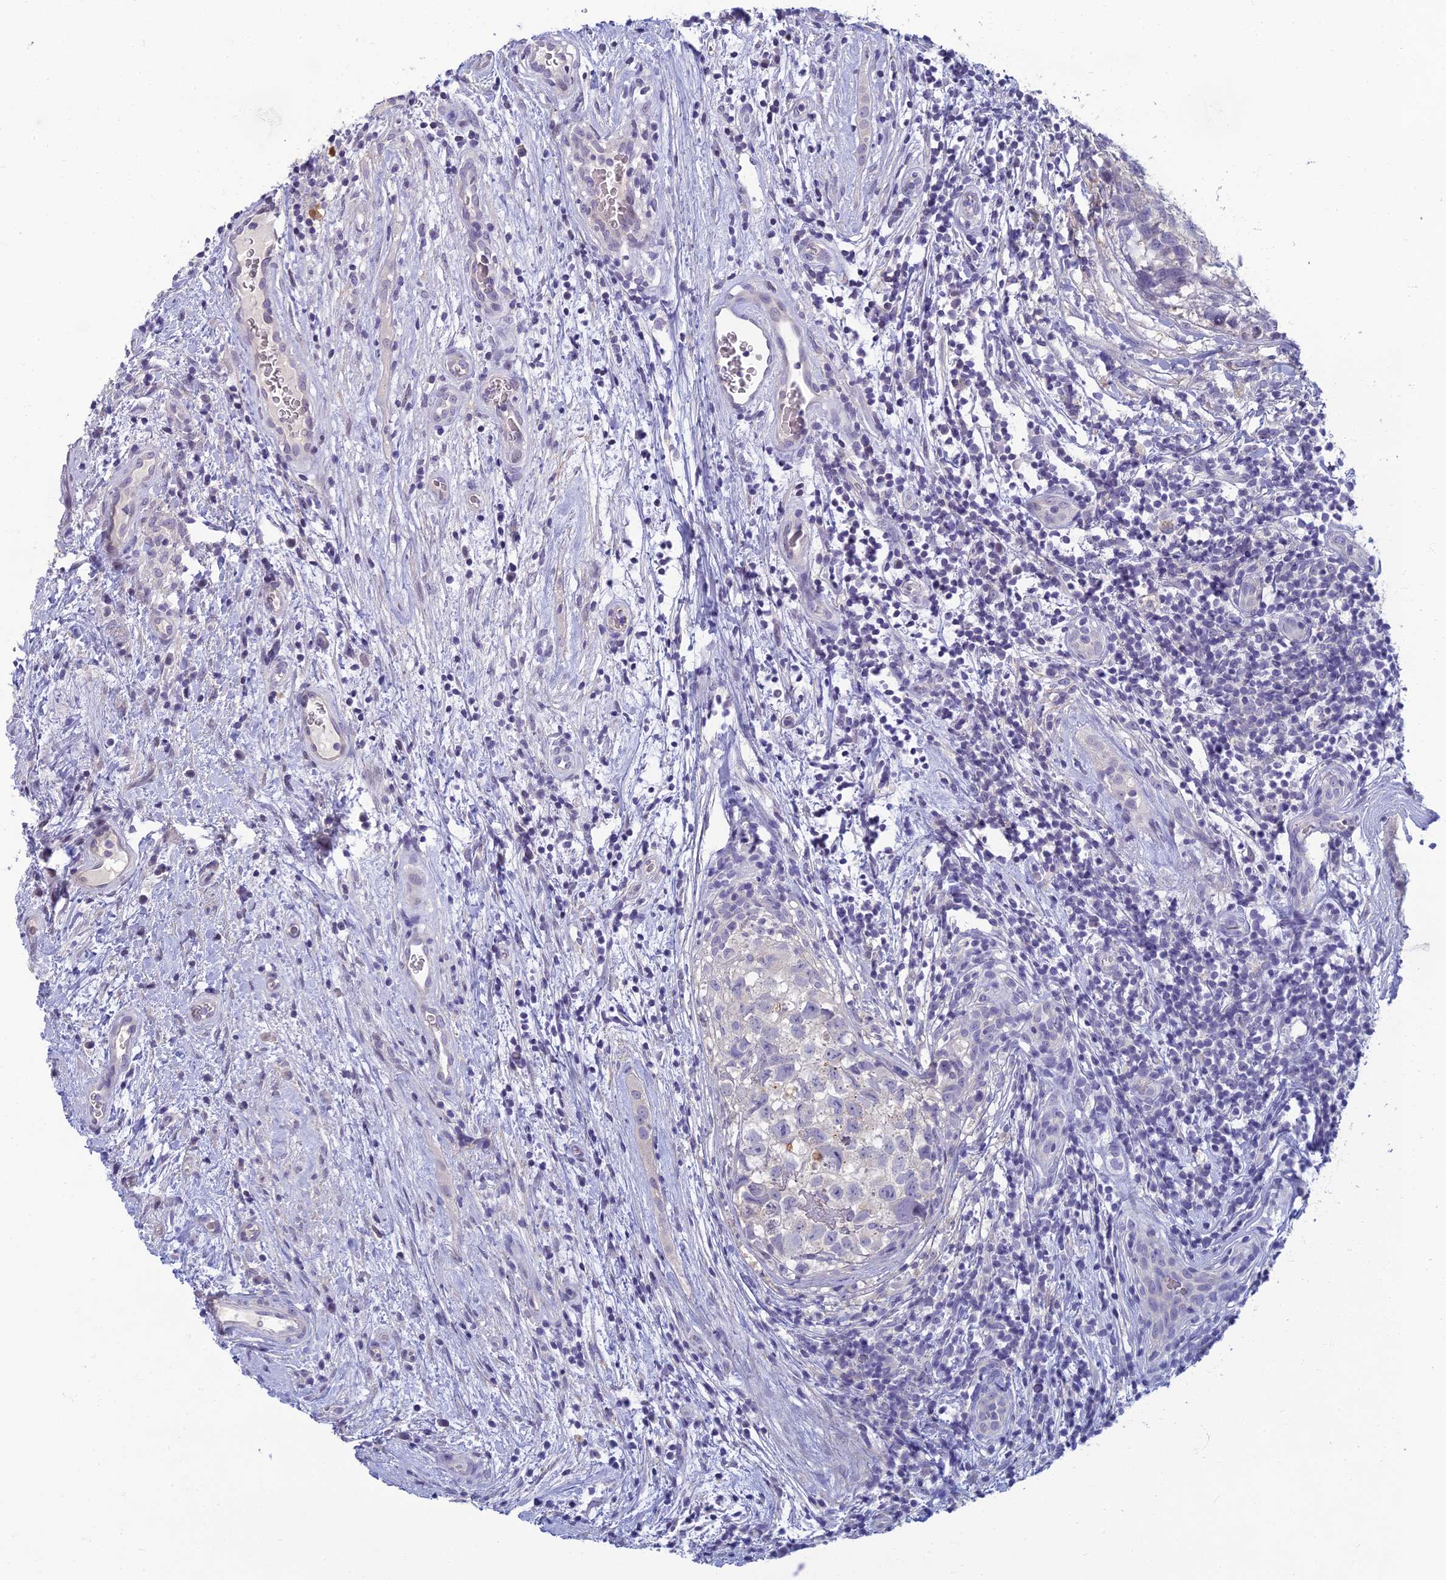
{"staining": {"intensity": "negative", "quantity": "none", "location": "none"}, "tissue": "testis cancer", "cell_type": "Tumor cells", "image_type": "cancer", "snomed": [{"axis": "morphology", "description": "Seminoma, NOS"}, {"axis": "morphology", "description": "Carcinoma, Embryonal, NOS"}, {"axis": "topography", "description": "Testis"}], "caption": "Tumor cells show no significant protein positivity in testis cancer (embryonal carcinoma).", "gene": "NEURL1", "patient": {"sex": "male", "age": 29}}